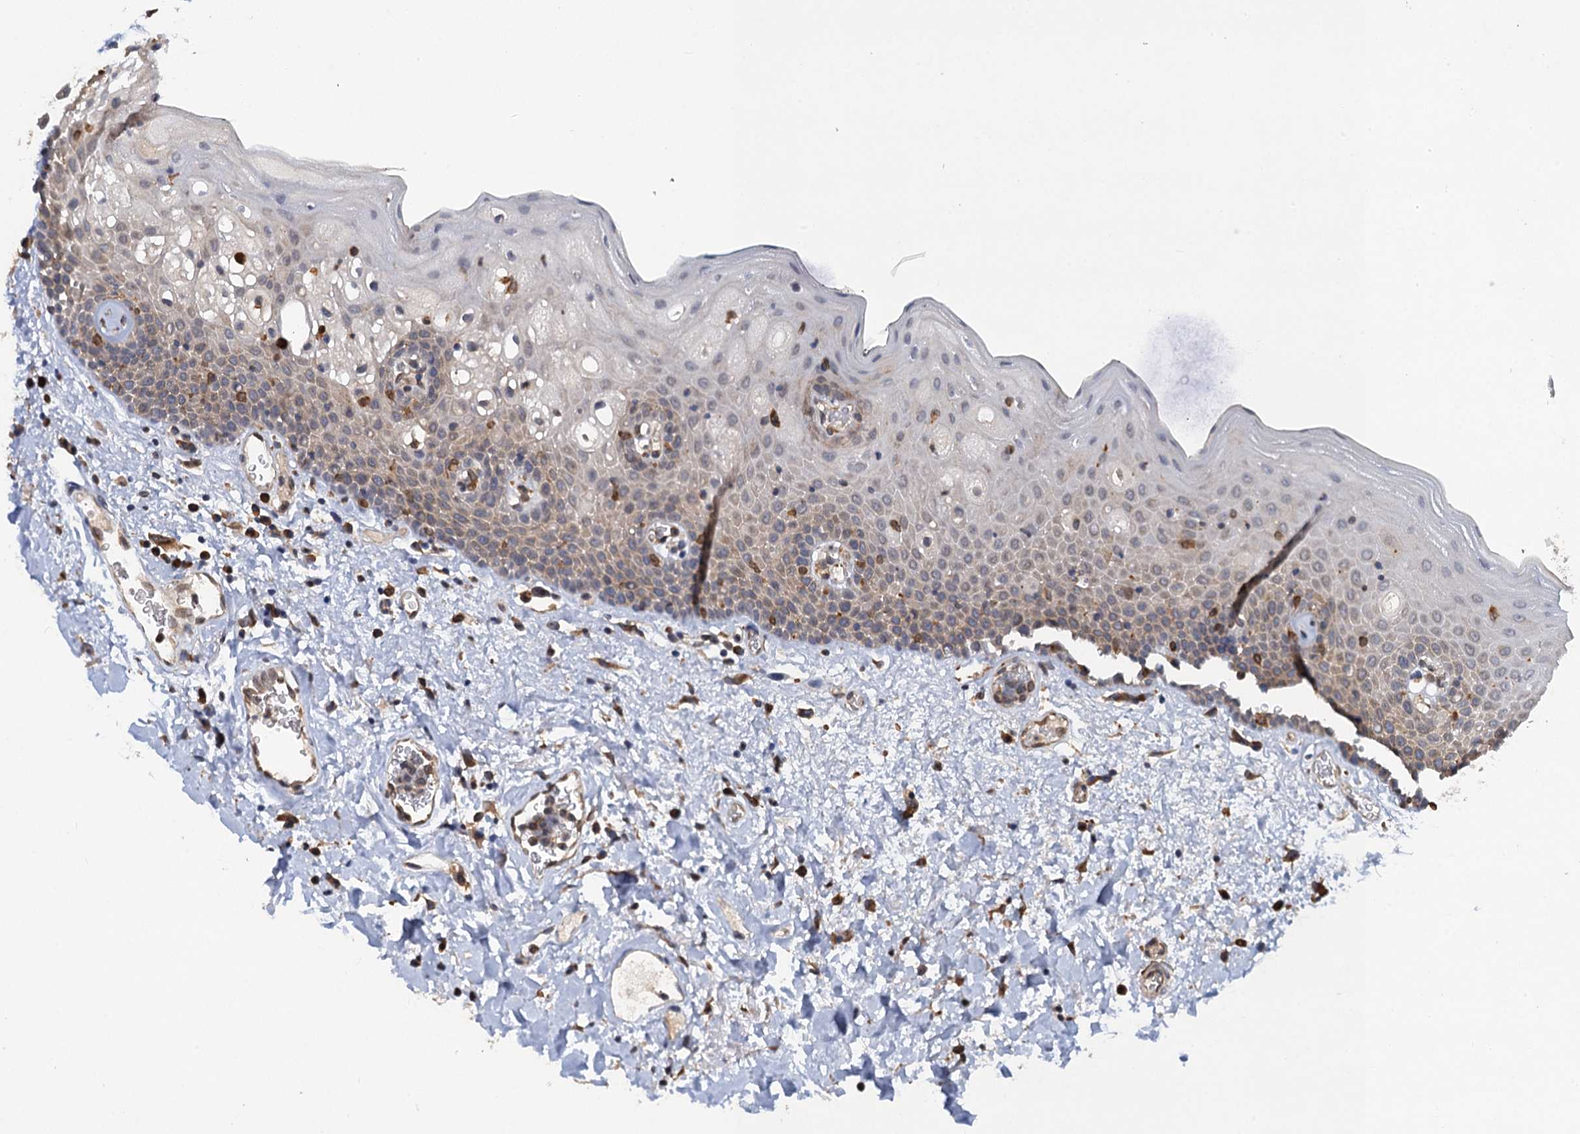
{"staining": {"intensity": "weak", "quantity": "<25%", "location": "cytoplasmic/membranous"}, "tissue": "oral mucosa", "cell_type": "Squamous epithelial cells", "image_type": "normal", "snomed": [{"axis": "morphology", "description": "Normal tissue, NOS"}, {"axis": "topography", "description": "Oral tissue"}], "caption": "Squamous epithelial cells show no significant protein expression in normal oral mucosa. (DAB immunohistochemistry visualized using brightfield microscopy, high magnification).", "gene": "ARMC5", "patient": {"sex": "male", "age": 74}}